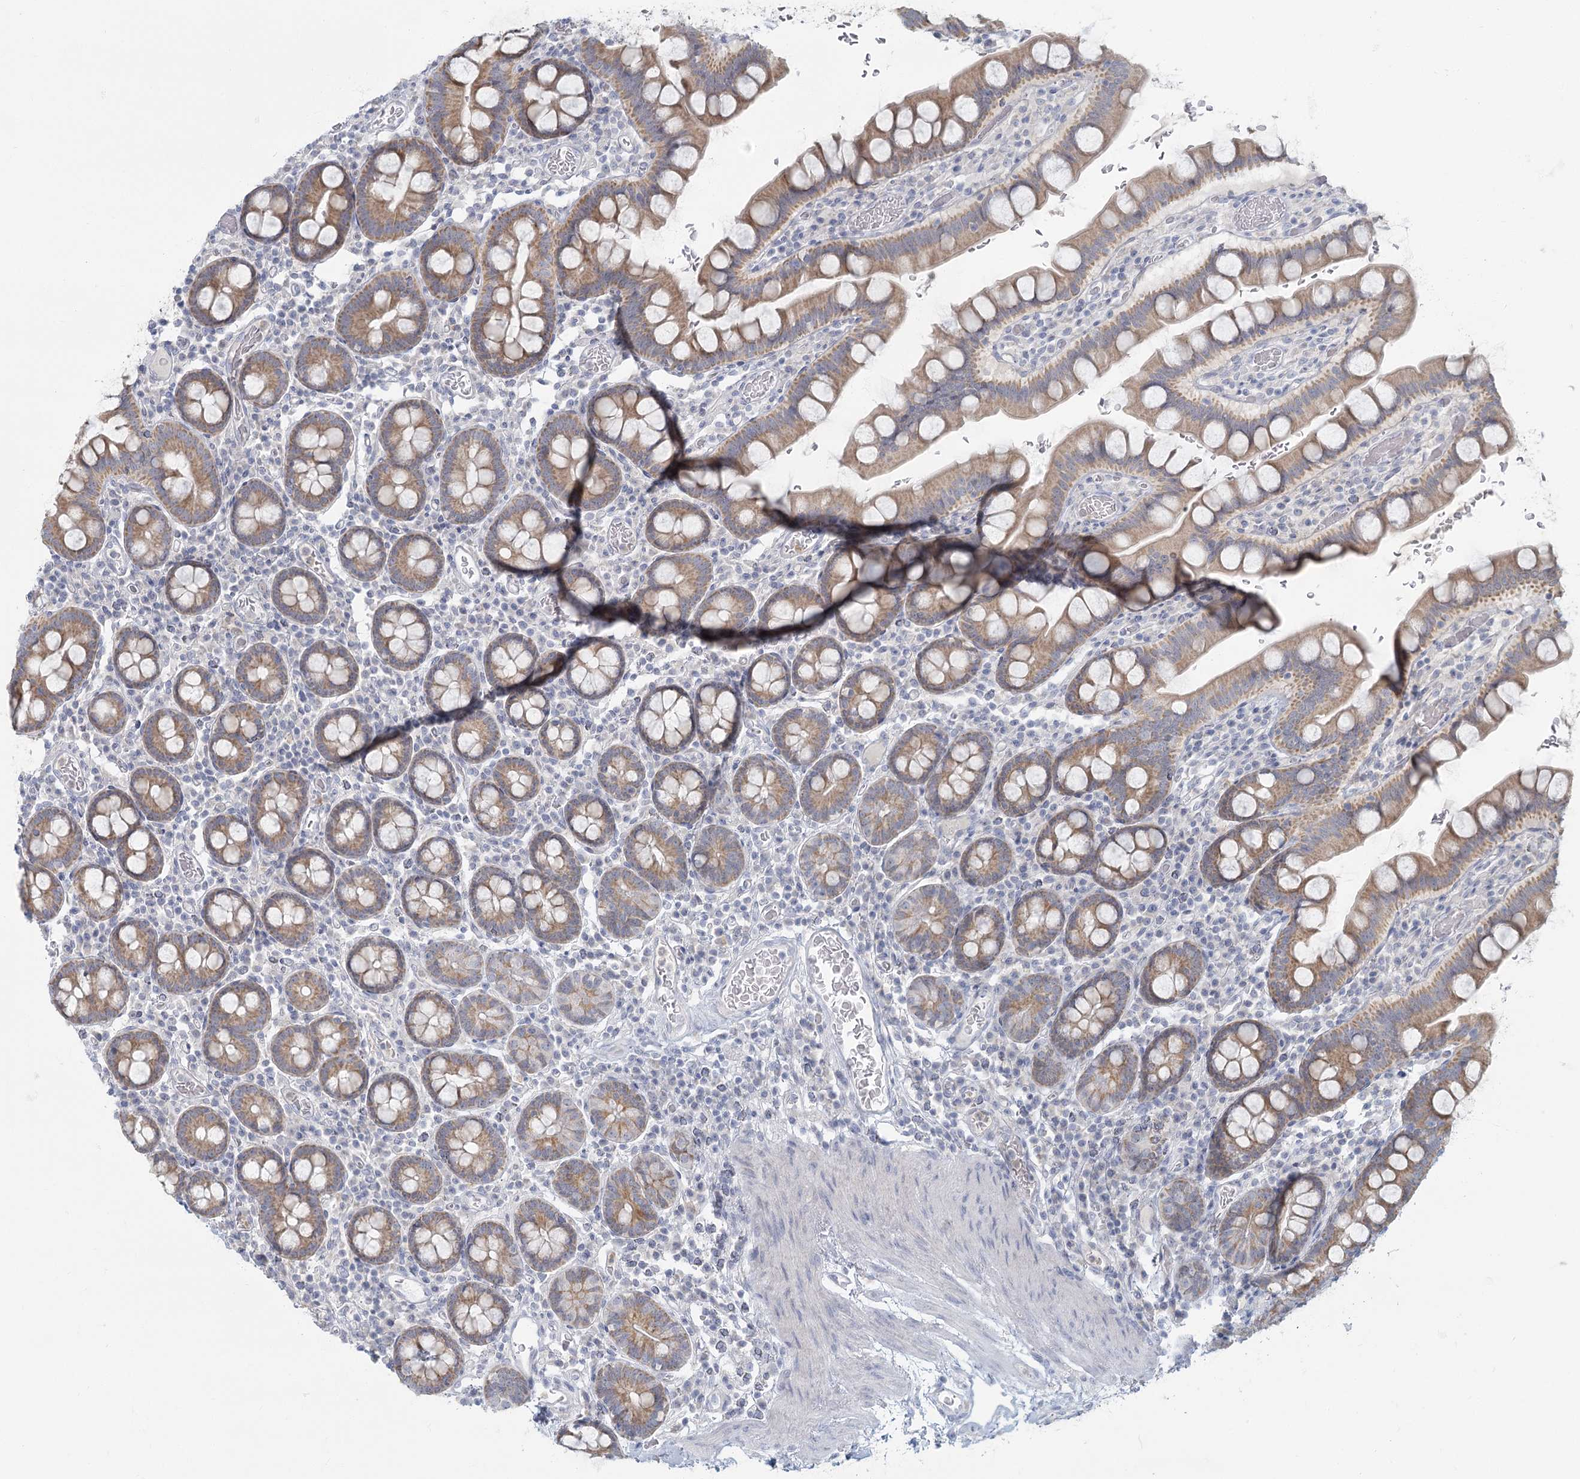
{"staining": {"intensity": "moderate", "quantity": ">75%", "location": "cytoplasmic/membranous"}, "tissue": "small intestine", "cell_type": "Glandular cells", "image_type": "normal", "snomed": [{"axis": "morphology", "description": "Normal tissue, NOS"}, {"axis": "topography", "description": "Stomach, upper"}, {"axis": "topography", "description": "Stomach, lower"}, {"axis": "topography", "description": "Small intestine"}], "caption": "Small intestine stained with immunohistochemistry shows moderate cytoplasmic/membranous staining in approximately >75% of glandular cells.", "gene": "FAM110C", "patient": {"sex": "male", "age": 68}}